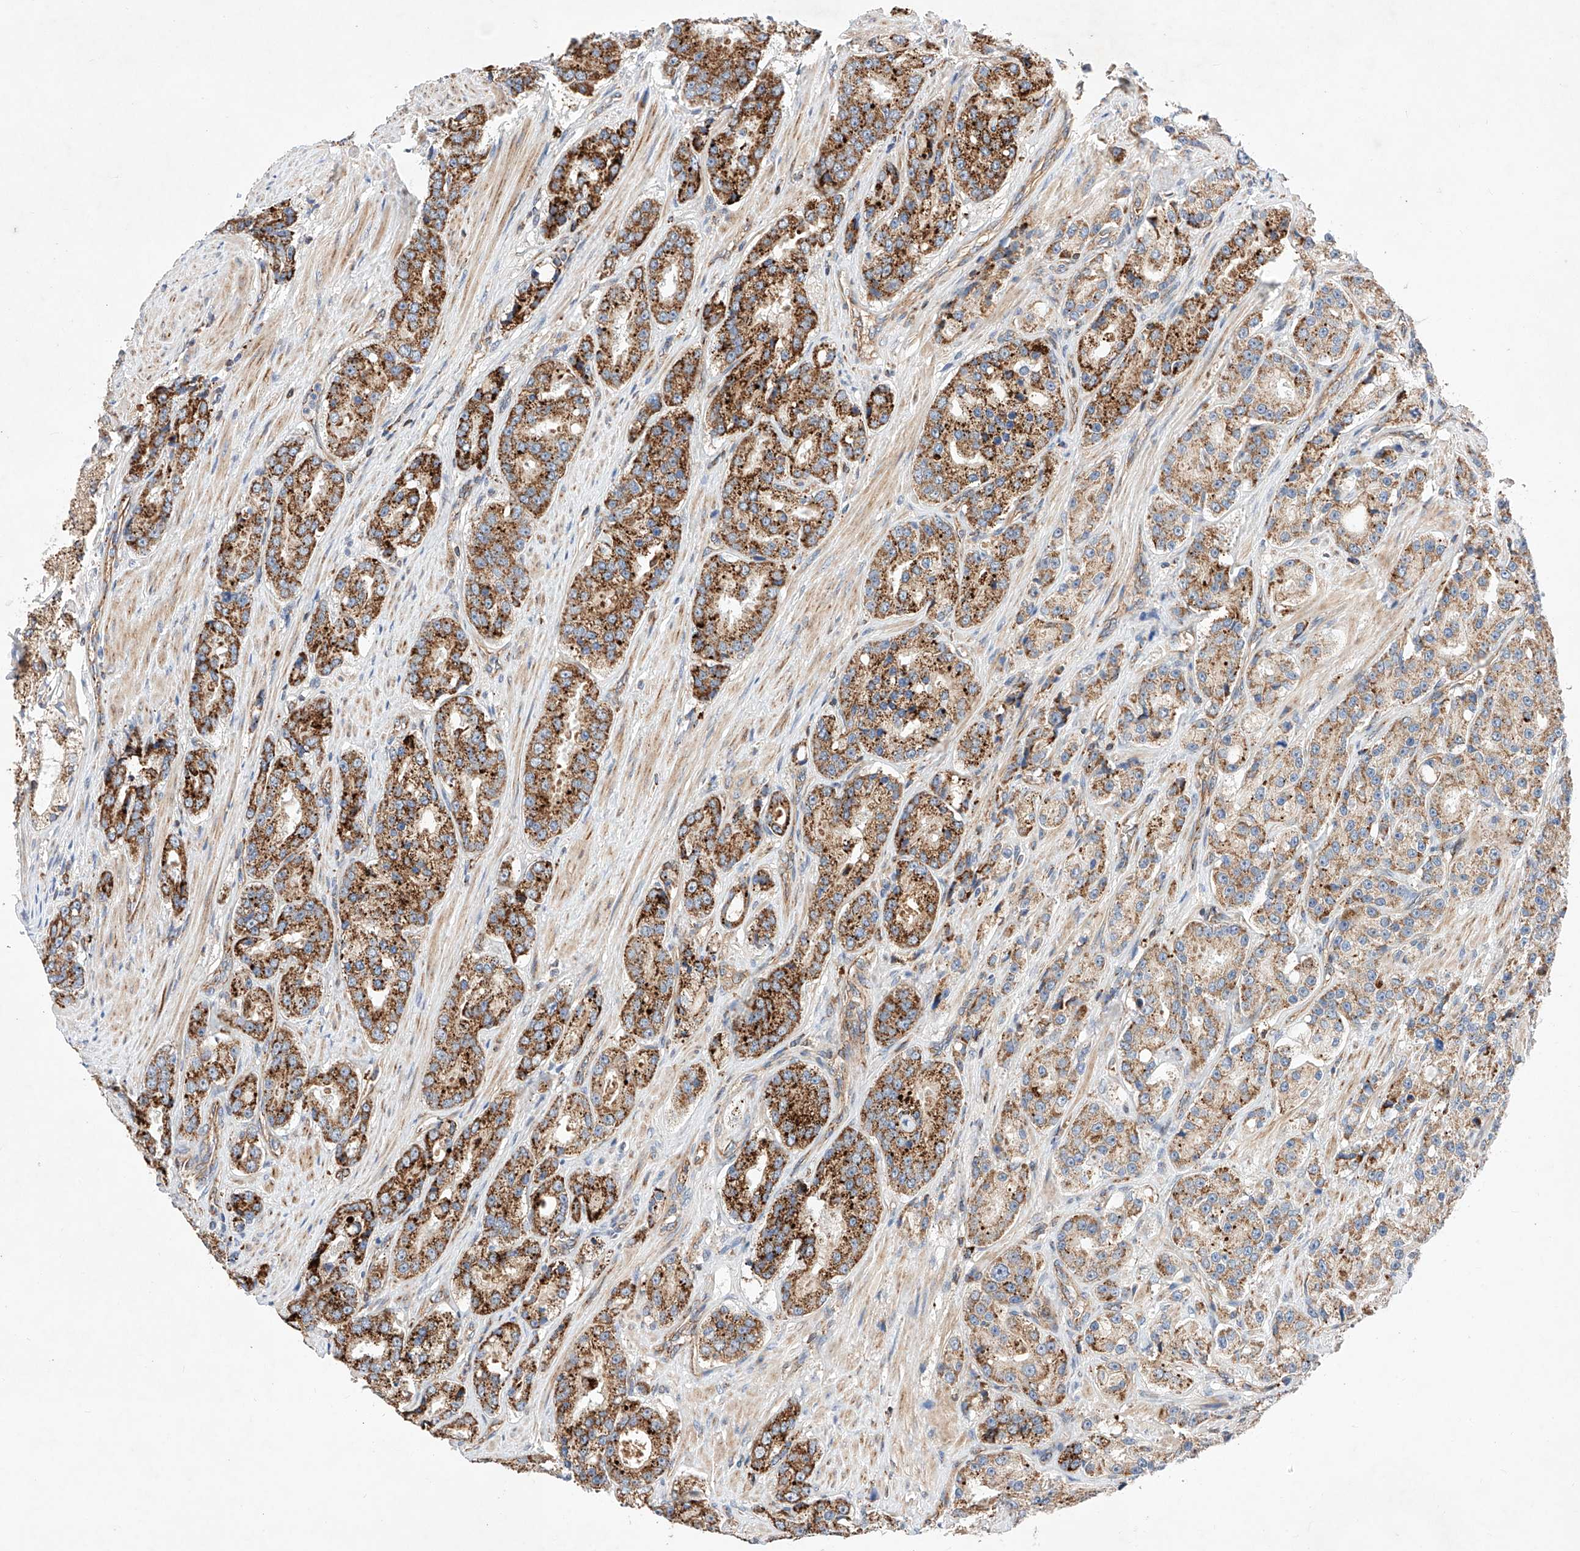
{"staining": {"intensity": "strong", "quantity": ">75%", "location": "cytoplasmic/membranous"}, "tissue": "prostate cancer", "cell_type": "Tumor cells", "image_type": "cancer", "snomed": [{"axis": "morphology", "description": "Adenocarcinoma, High grade"}, {"axis": "topography", "description": "Prostate"}], "caption": "Adenocarcinoma (high-grade) (prostate) stained for a protein (brown) exhibits strong cytoplasmic/membranous positive staining in approximately >75% of tumor cells.", "gene": "NR1D1", "patient": {"sex": "male", "age": 60}}